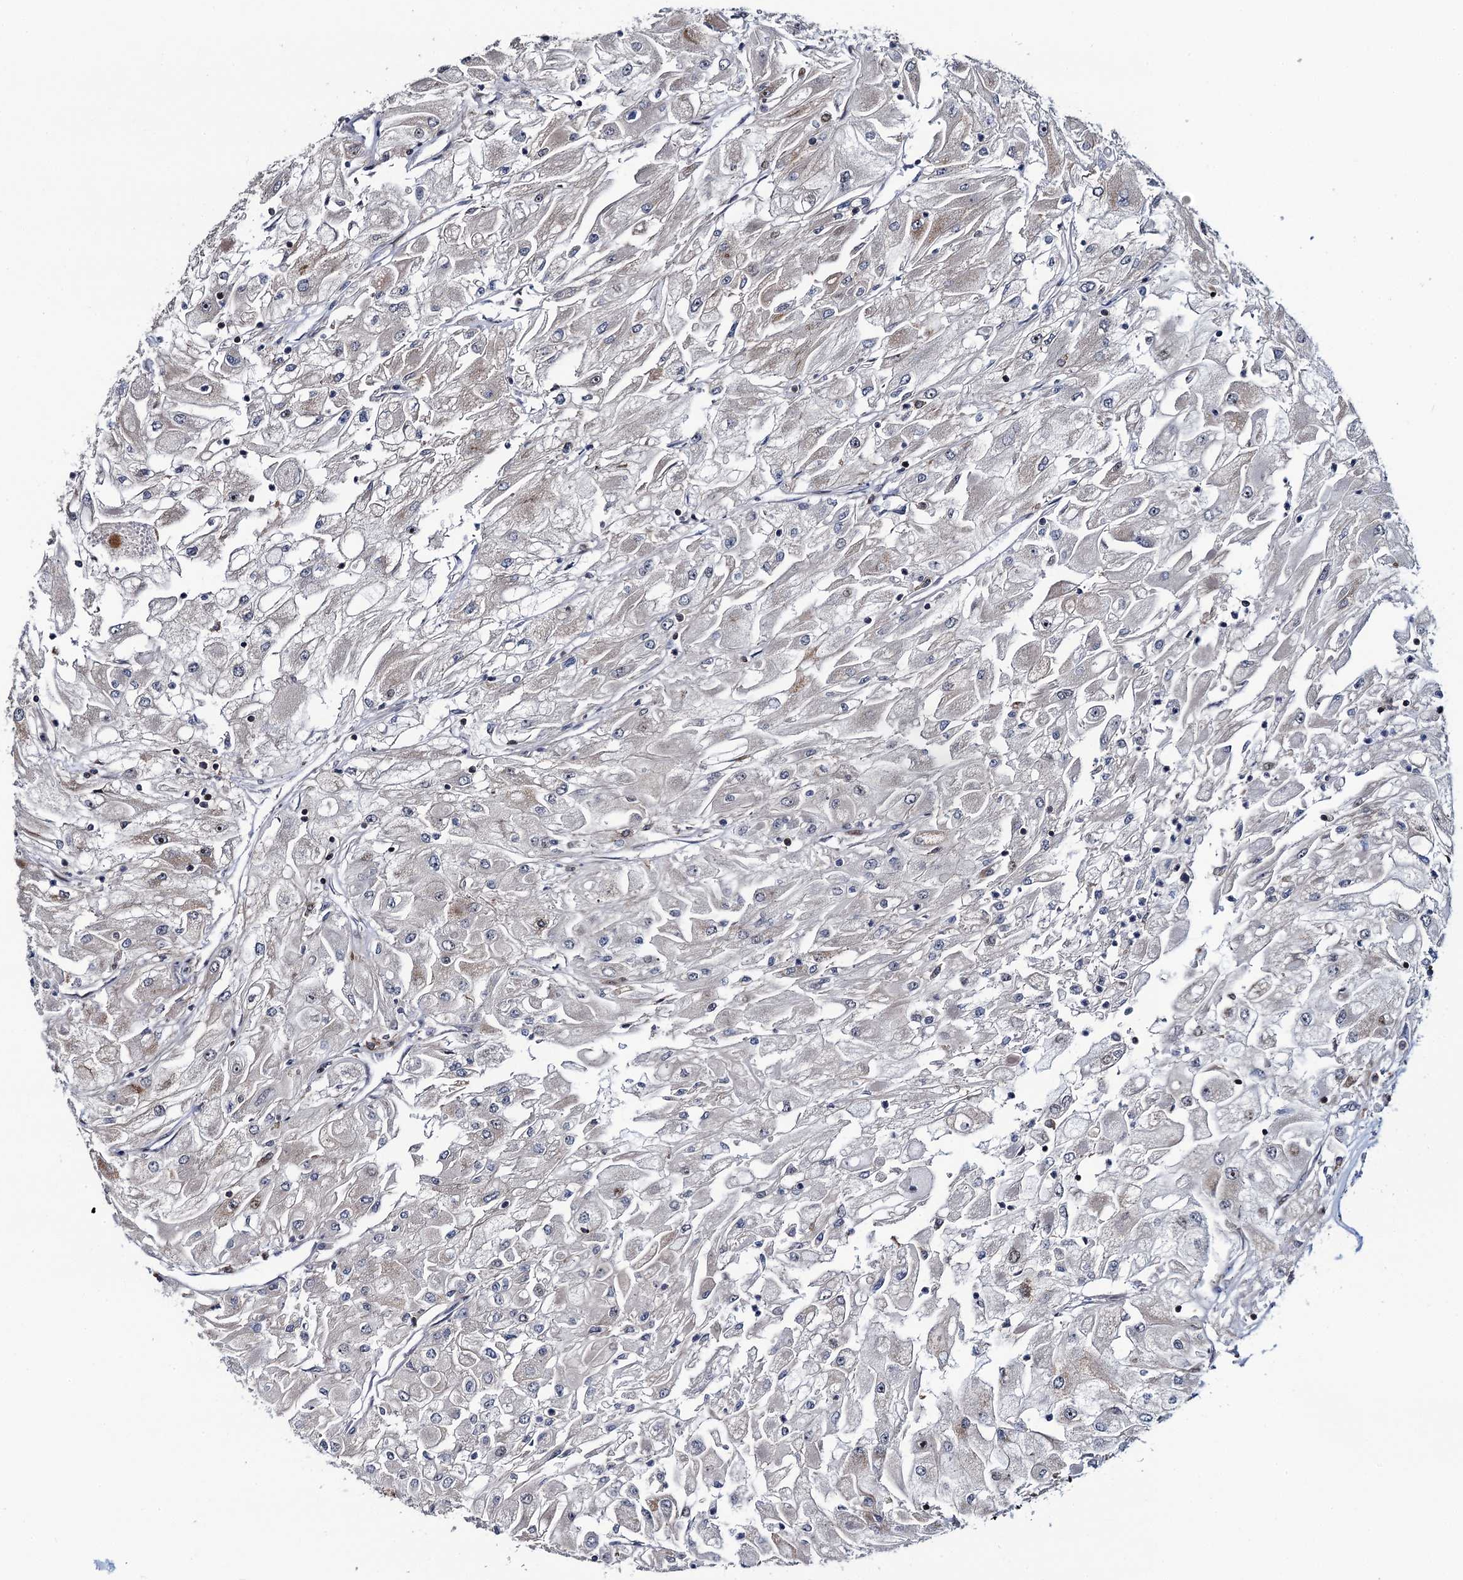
{"staining": {"intensity": "negative", "quantity": "none", "location": "none"}, "tissue": "renal cancer", "cell_type": "Tumor cells", "image_type": "cancer", "snomed": [{"axis": "morphology", "description": "Adenocarcinoma, NOS"}, {"axis": "topography", "description": "Kidney"}], "caption": "Tumor cells are negative for protein expression in human renal cancer (adenocarcinoma). (Stains: DAB immunohistochemistry with hematoxylin counter stain, Microscopy: brightfield microscopy at high magnification).", "gene": "CCDC102A", "patient": {"sex": "male", "age": 80}}